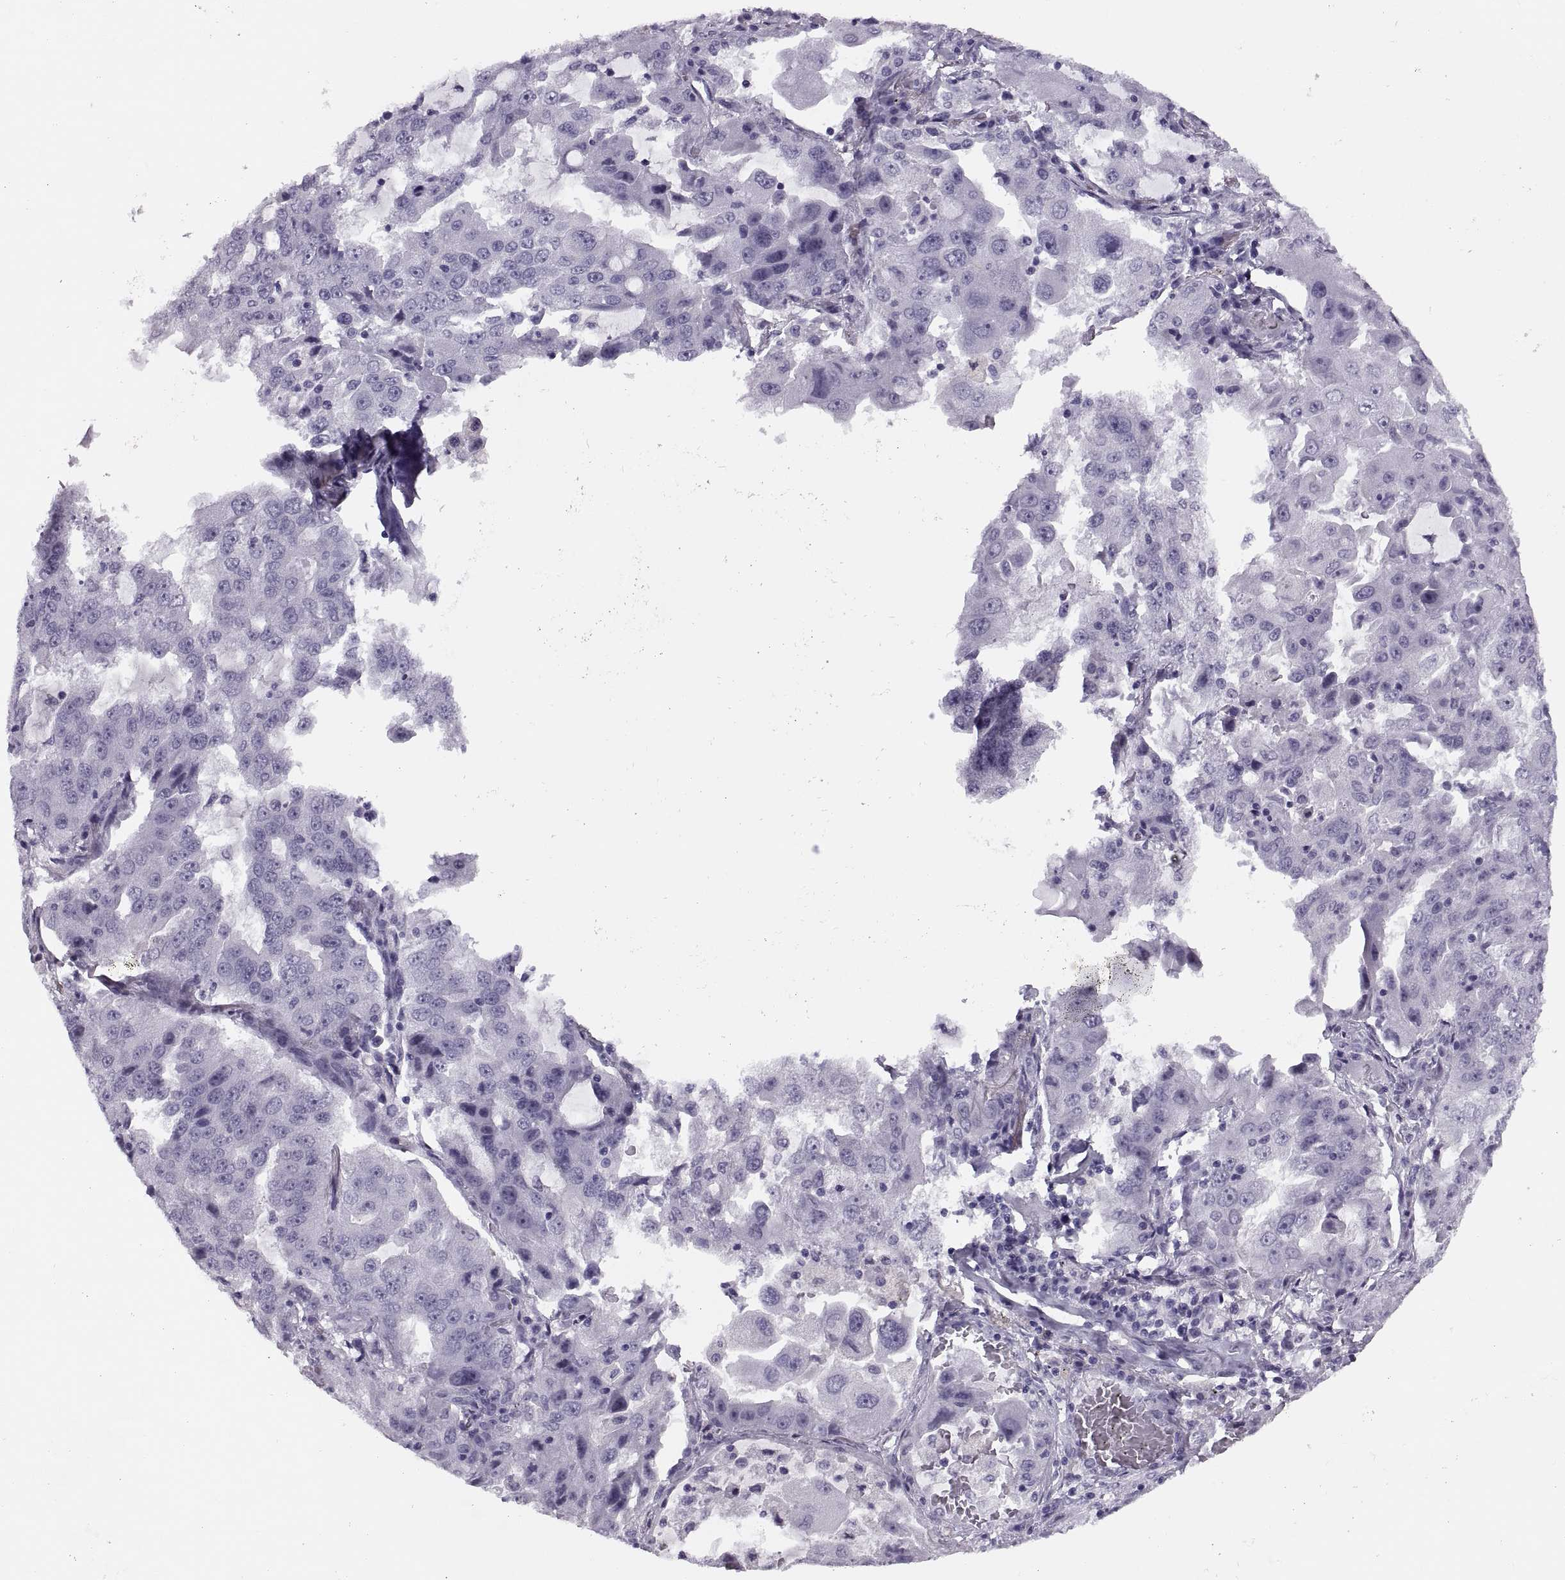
{"staining": {"intensity": "negative", "quantity": "none", "location": "none"}, "tissue": "lung cancer", "cell_type": "Tumor cells", "image_type": "cancer", "snomed": [{"axis": "morphology", "description": "Adenocarcinoma, NOS"}, {"axis": "topography", "description": "Lung"}], "caption": "Immunohistochemical staining of lung cancer reveals no significant expression in tumor cells.", "gene": "SYNGR4", "patient": {"sex": "female", "age": 61}}